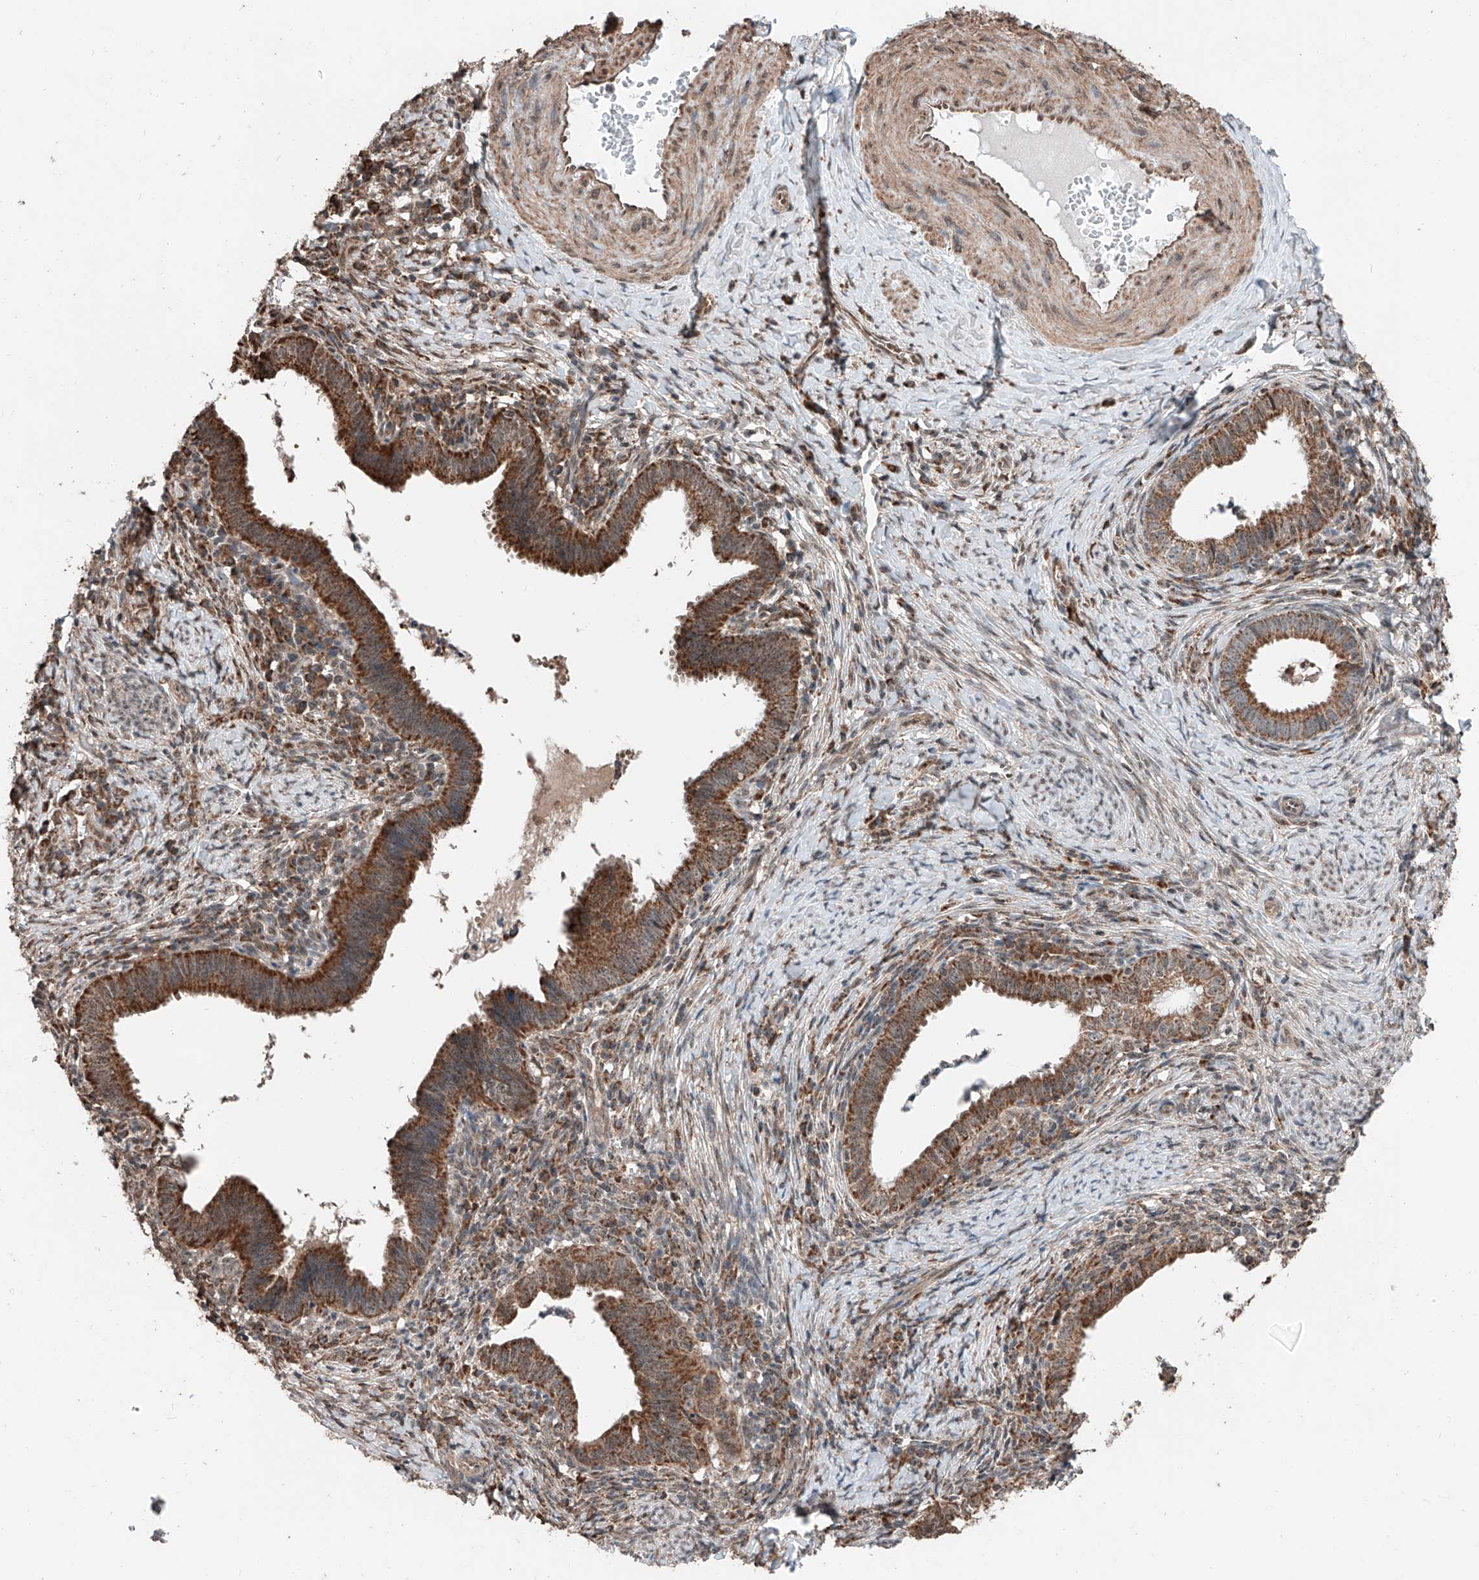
{"staining": {"intensity": "strong", "quantity": ">75%", "location": "cytoplasmic/membranous"}, "tissue": "cervical cancer", "cell_type": "Tumor cells", "image_type": "cancer", "snomed": [{"axis": "morphology", "description": "Adenocarcinoma, NOS"}, {"axis": "topography", "description": "Cervix"}], "caption": "Cervical adenocarcinoma was stained to show a protein in brown. There is high levels of strong cytoplasmic/membranous staining in approximately >75% of tumor cells. (IHC, brightfield microscopy, high magnification).", "gene": "ZNF445", "patient": {"sex": "female", "age": 36}}